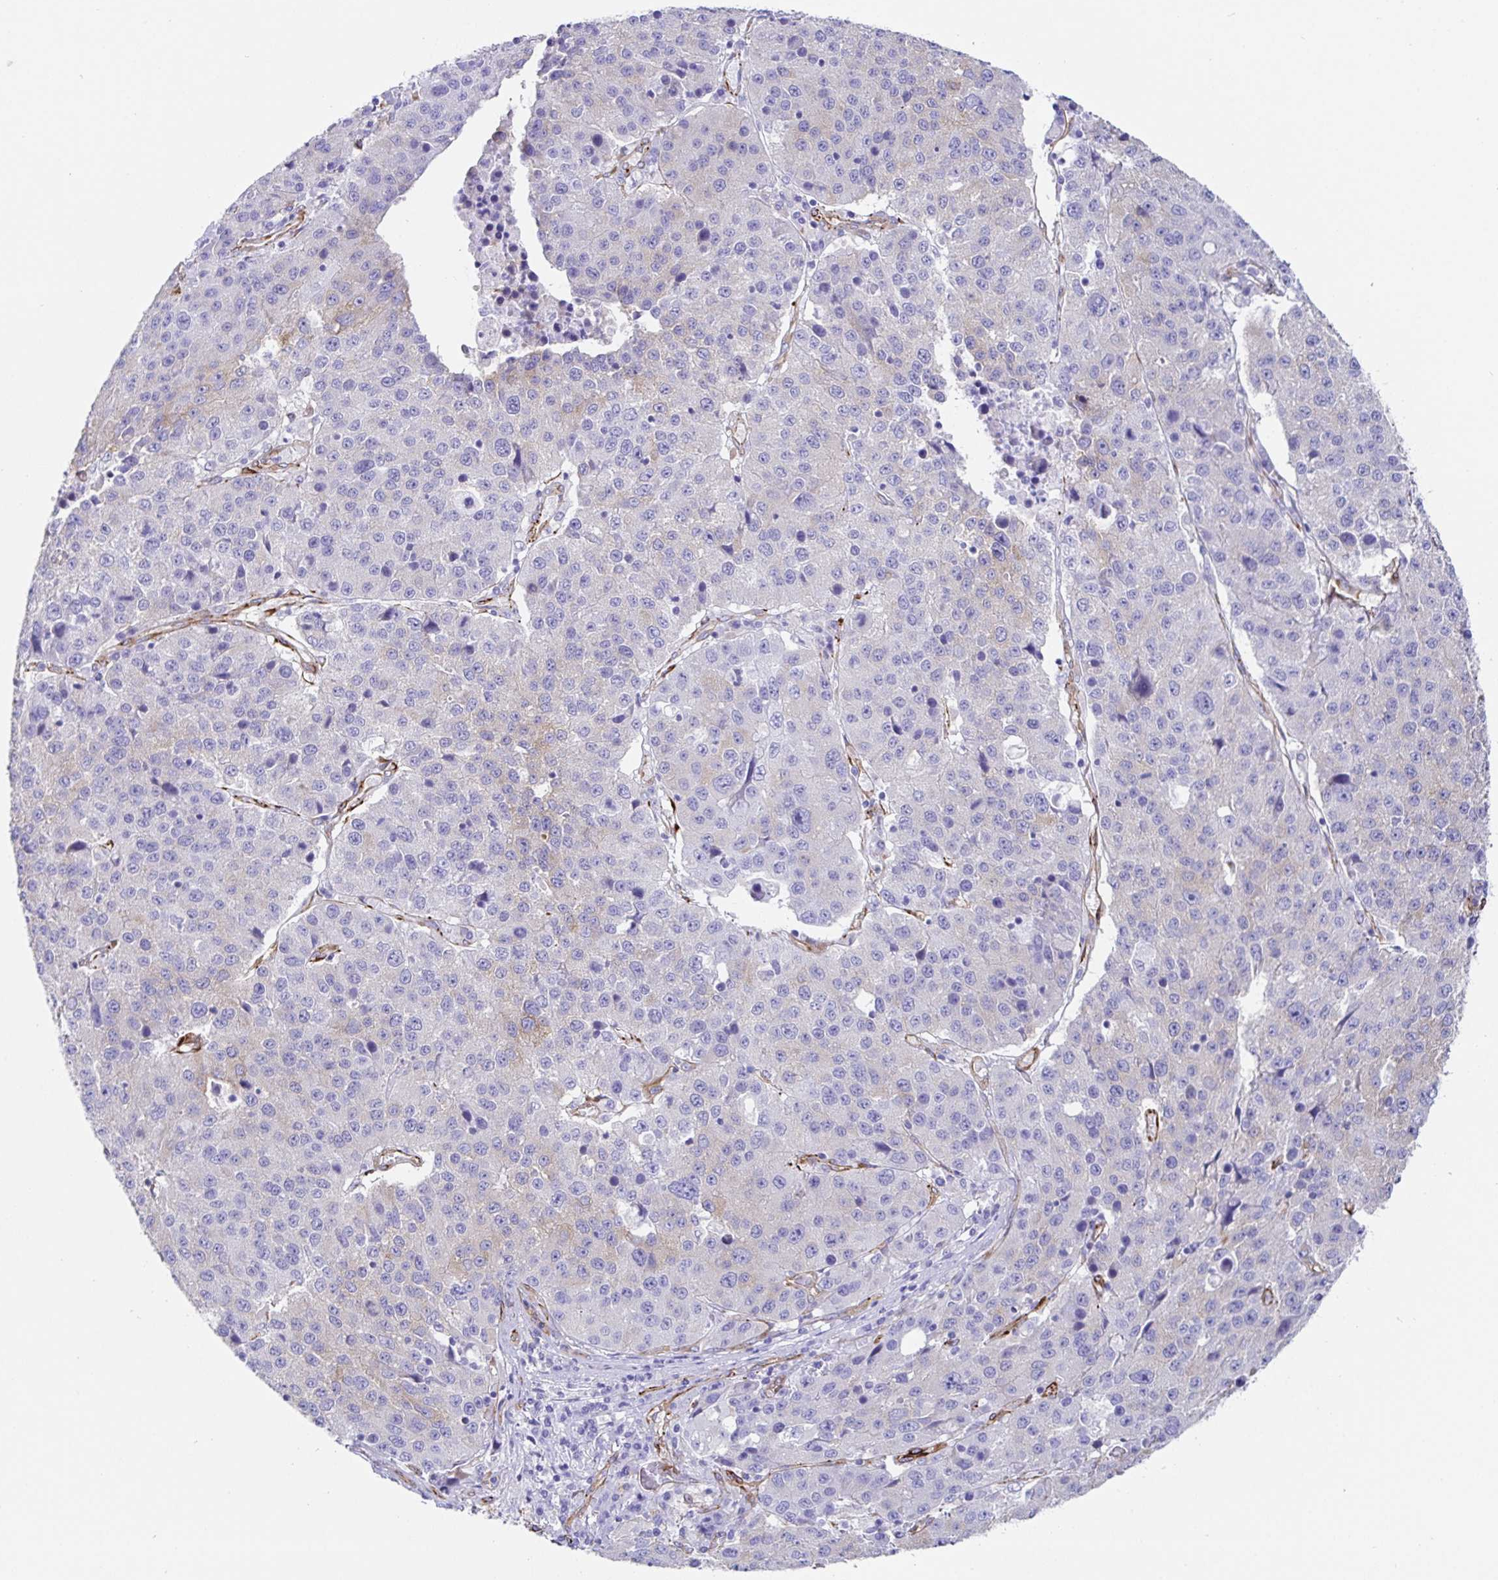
{"staining": {"intensity": "negative", "quantity": "none", "location": "none"}, "tissue": "stomach cancer", "cell_type": "Tumor cells", "image_type": "cancer", "snomed": [{"axis": "morphology", "description": "Adenocarcinoma, NOS"}, {"axis": "topography", "description": "Stomach"}], "caption": "A photomicrograph of human stomach adenocarcinoma is negative for staining in tumor cells.", "gene": "DOCK1", "patient": {"sex": "male", "age": 71}}